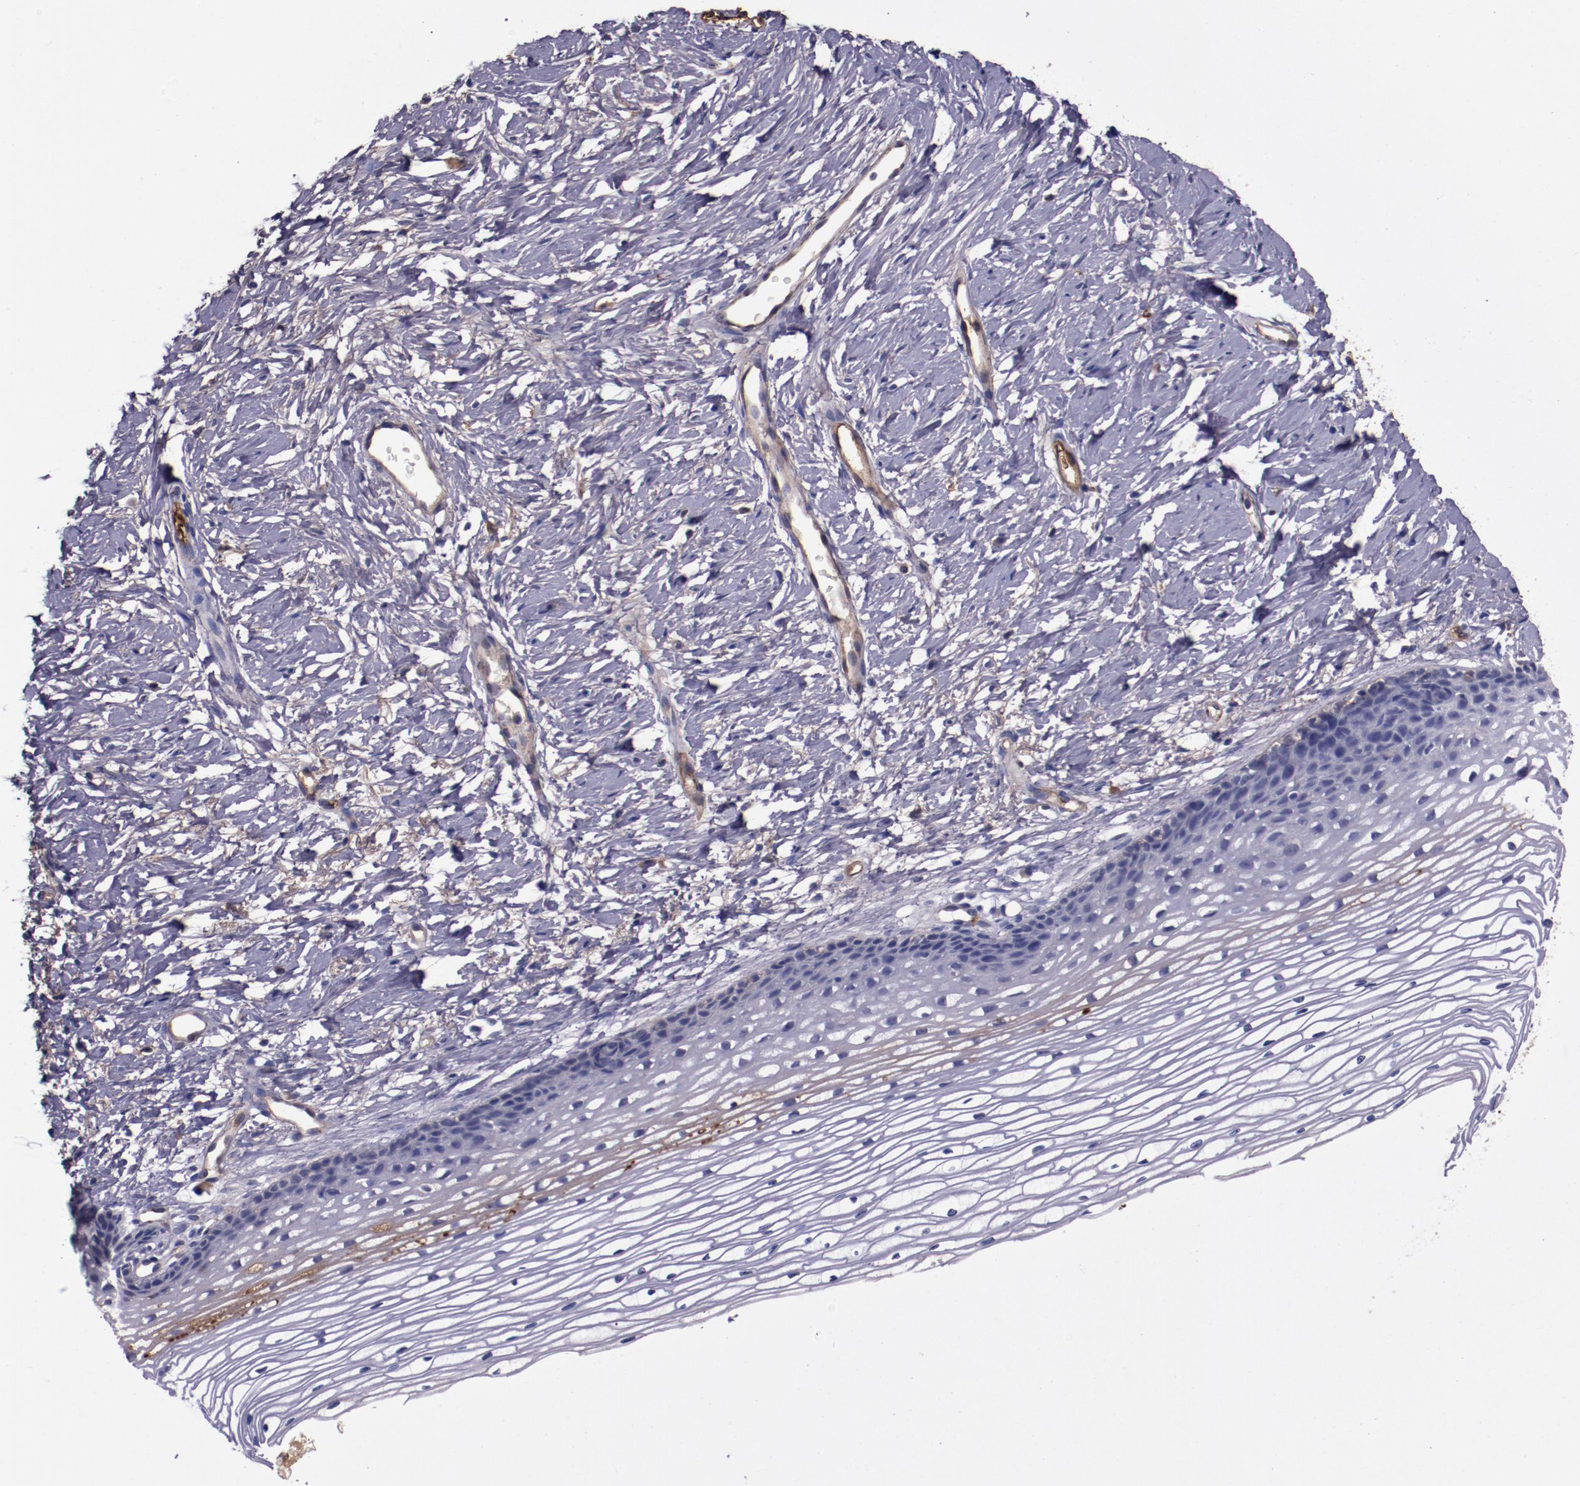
{"staining": {"intensity": "moderate", "quantity": "<25%", "location": "cytoplasmic/membranous"}, "tissue": "cervix", "cell_type": "Glandular cells", "image_type": "normal", "snomed": [{"axis": "morphology", "description": "Normal tissue, NOS"}, {"axis": "topography", "description": "Cervix"}], "caption": "Protein analysis of unremarkable cervix reveals moderate cytoplasmic/membranous positivity in about <25% of glandular cells. (brown staining indicates protein expression, while blue staining denotes nuclei).", "gene": "A2M", "patient": {"sex": "female", "age": 77}}